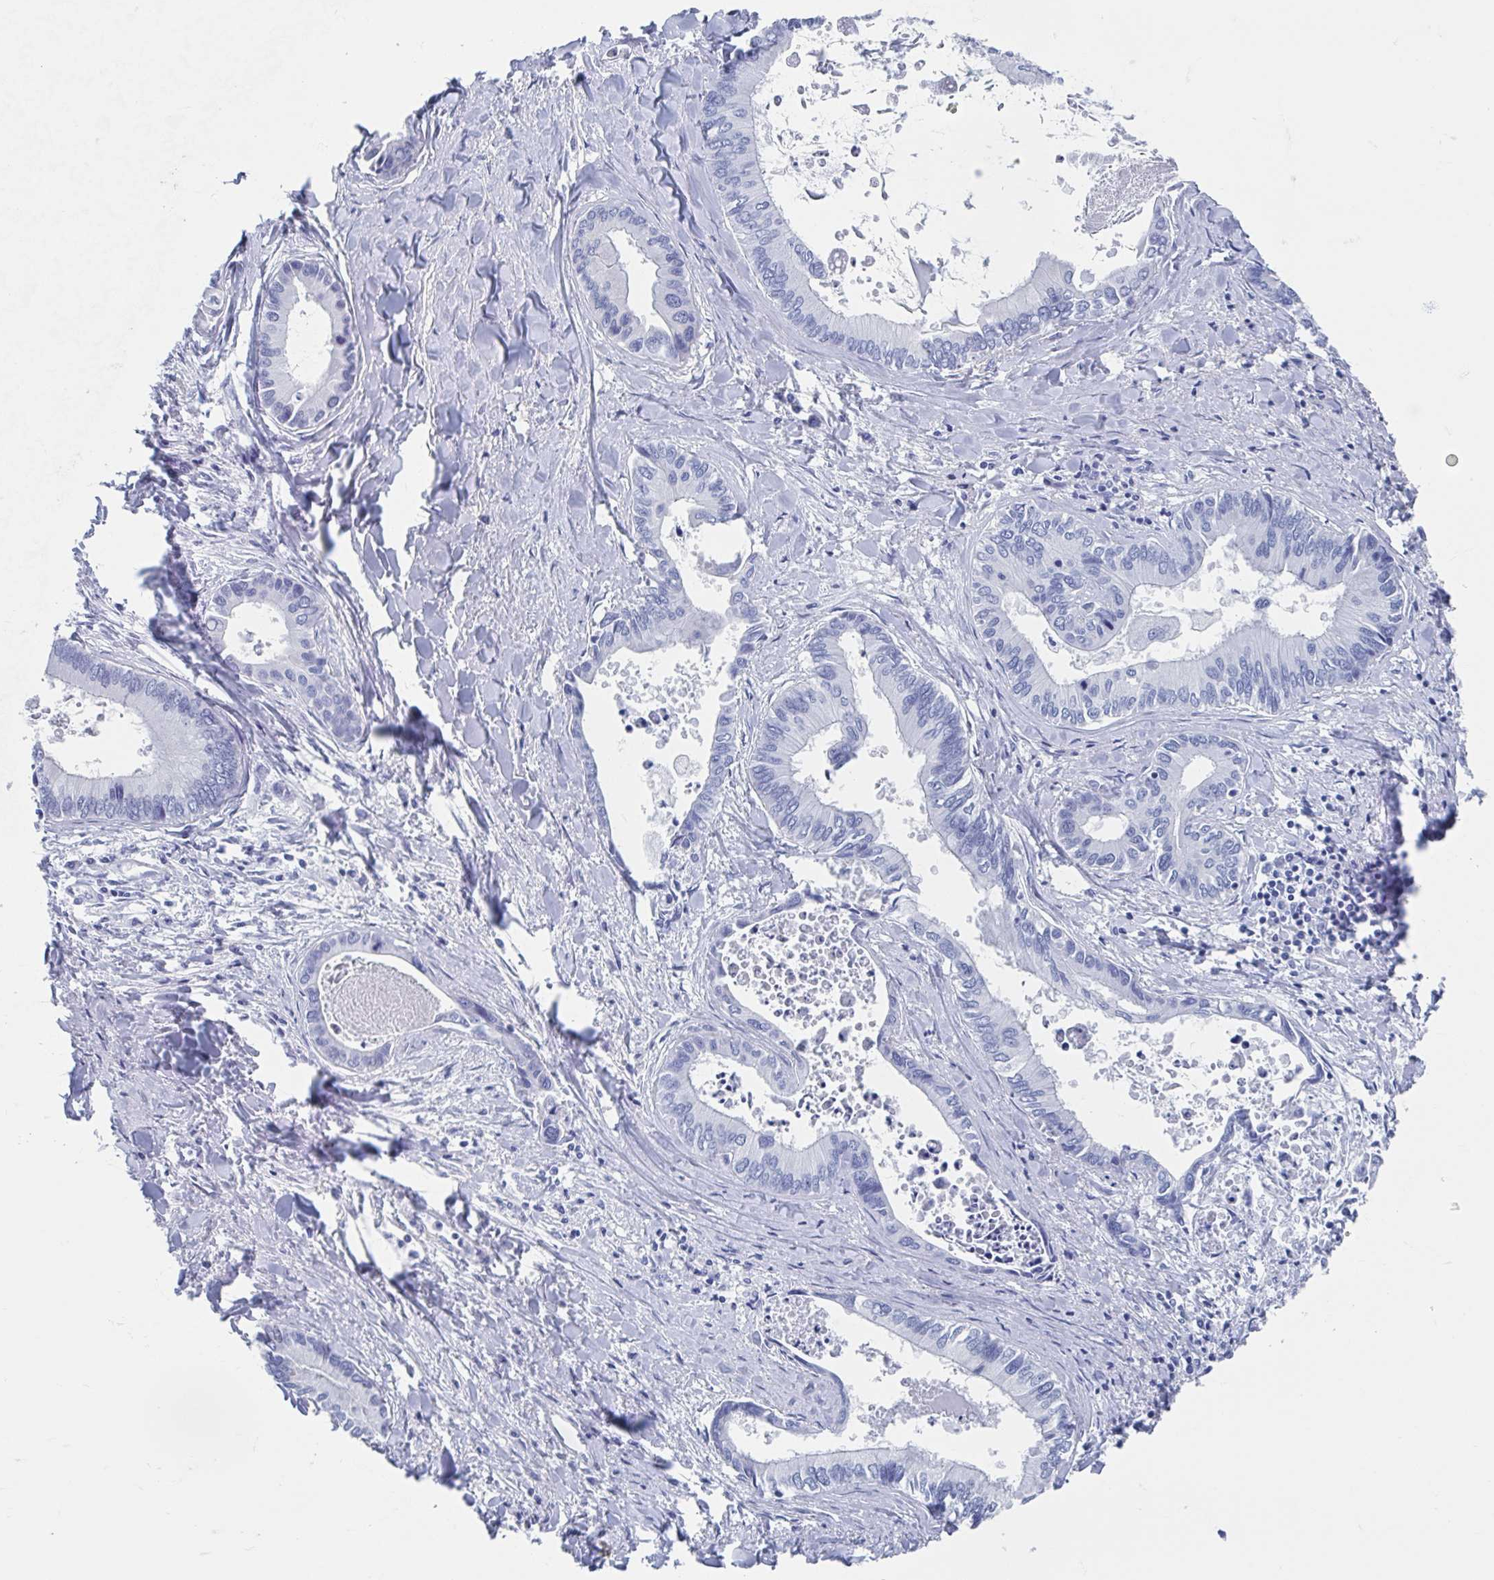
{"staining": {"intensity": "negative", "quantity": "none", "location": "none"}, "tissue": "liver cancer", "cell_type": "Tumor cells", "image_type": "cancer", "snomed": [{"axis": "morphology", "description": "Cholangiocarcinoma"}, {"axis": "topography", "description": "Liver"}], "caption": "An image of human liver cancer (cholangiocarcinoma) is negative for staining in tumor cells. Nuclei are stained in blue.", "gene": "SHCBP1L", "patient": {"sex": "male", "age": 66}}